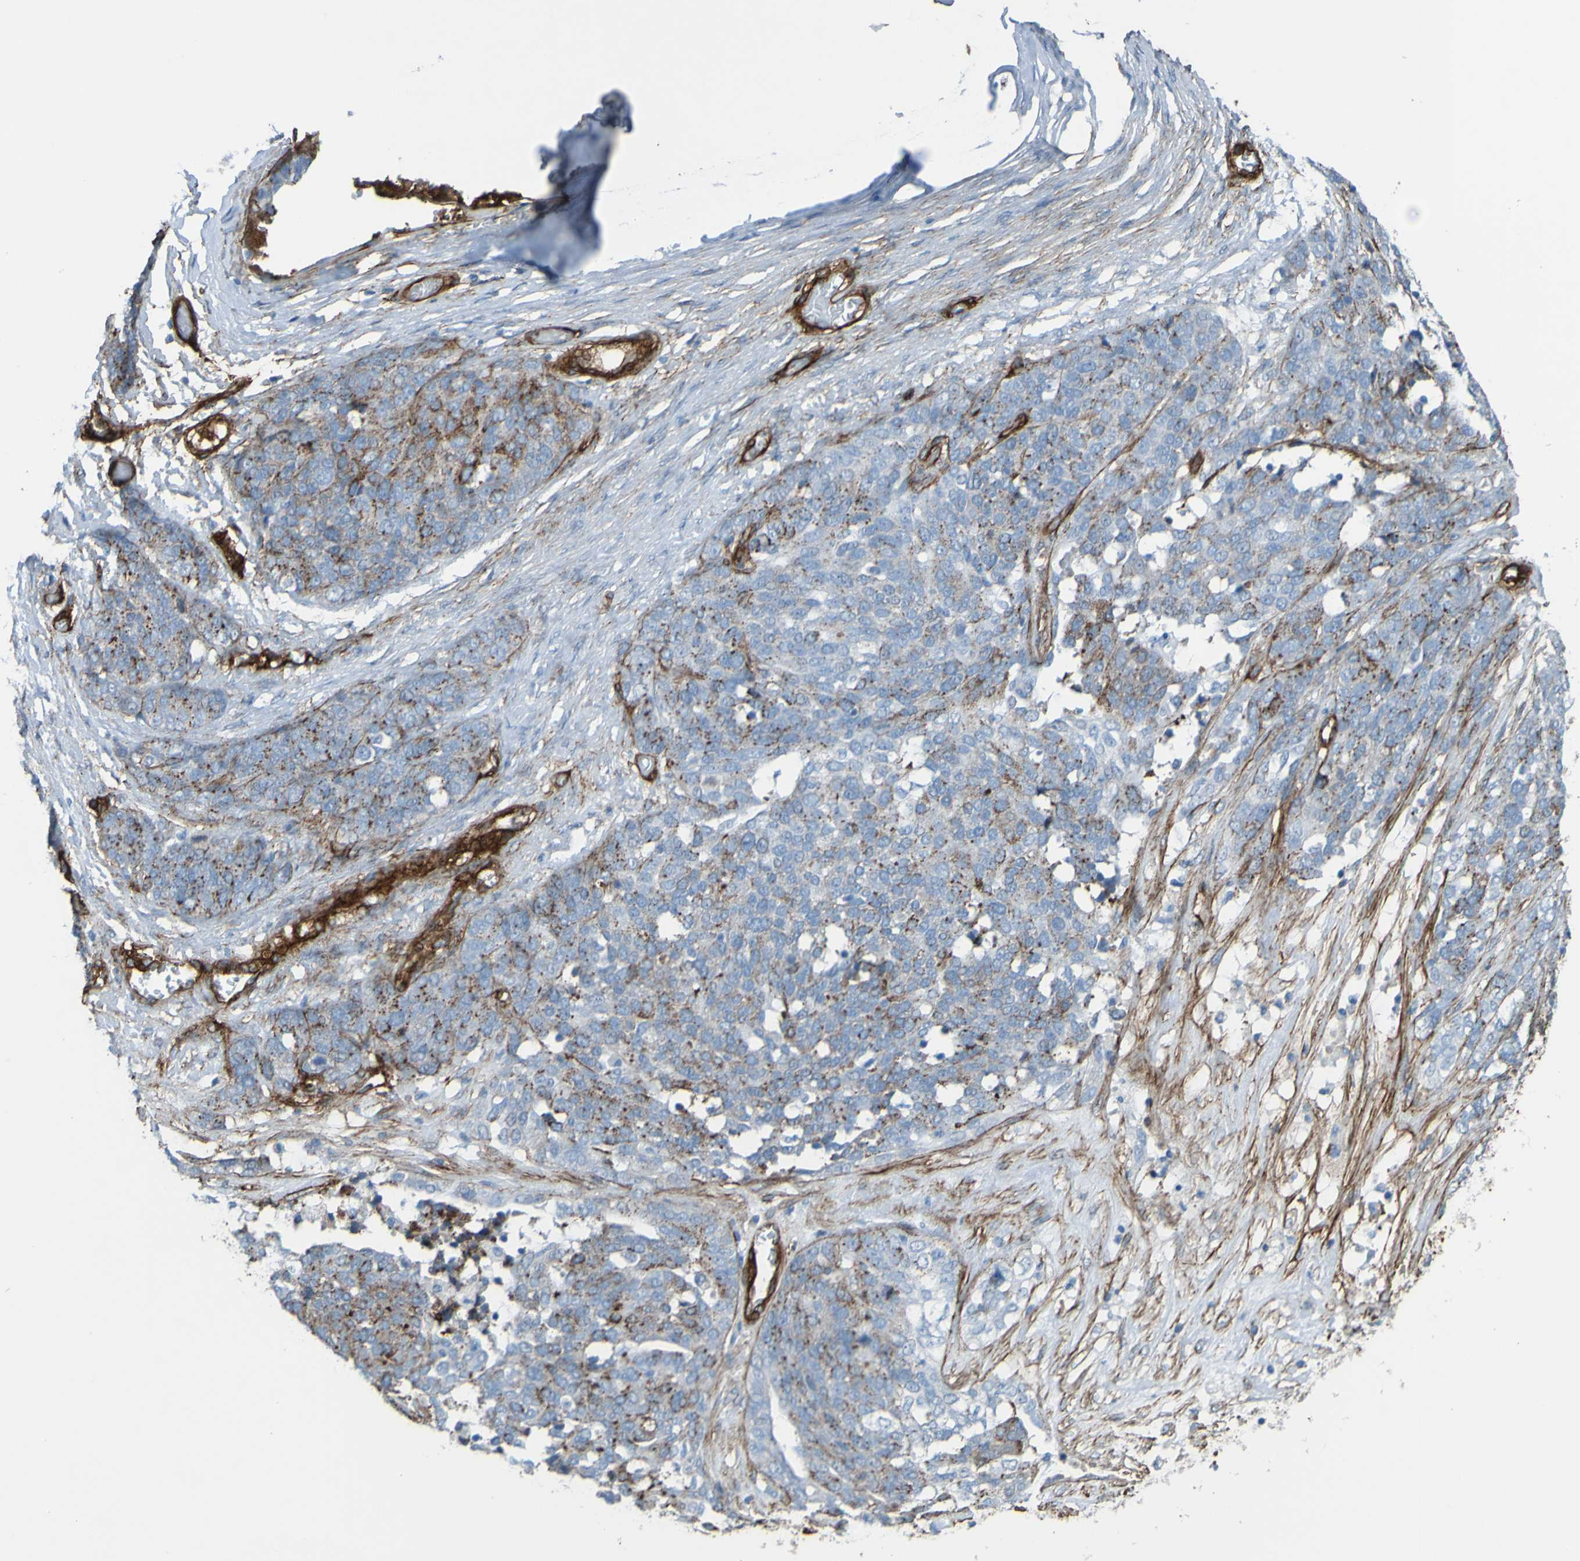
{"staining": {"intensity": "negative", "quantity": "none", "location": "none"}, "tissue": "ovarian cancer", "cell_type": "Tumor cells", "image_type": "cancer", "snomed": [{"axis": "morphology", "description": "Cystadenocarcinoma, serous, NOS"}, {"axis": "topography", "description": "Ovary"}], "caption": "Tumor cells are negative for brown protein staining in ovarian cancer (serous cystadenocarcinoma). (IHC, brightfield microscopy, high magnification).", "gene": "COL4A2", "patient": {"sex": "female", "age": 44}}